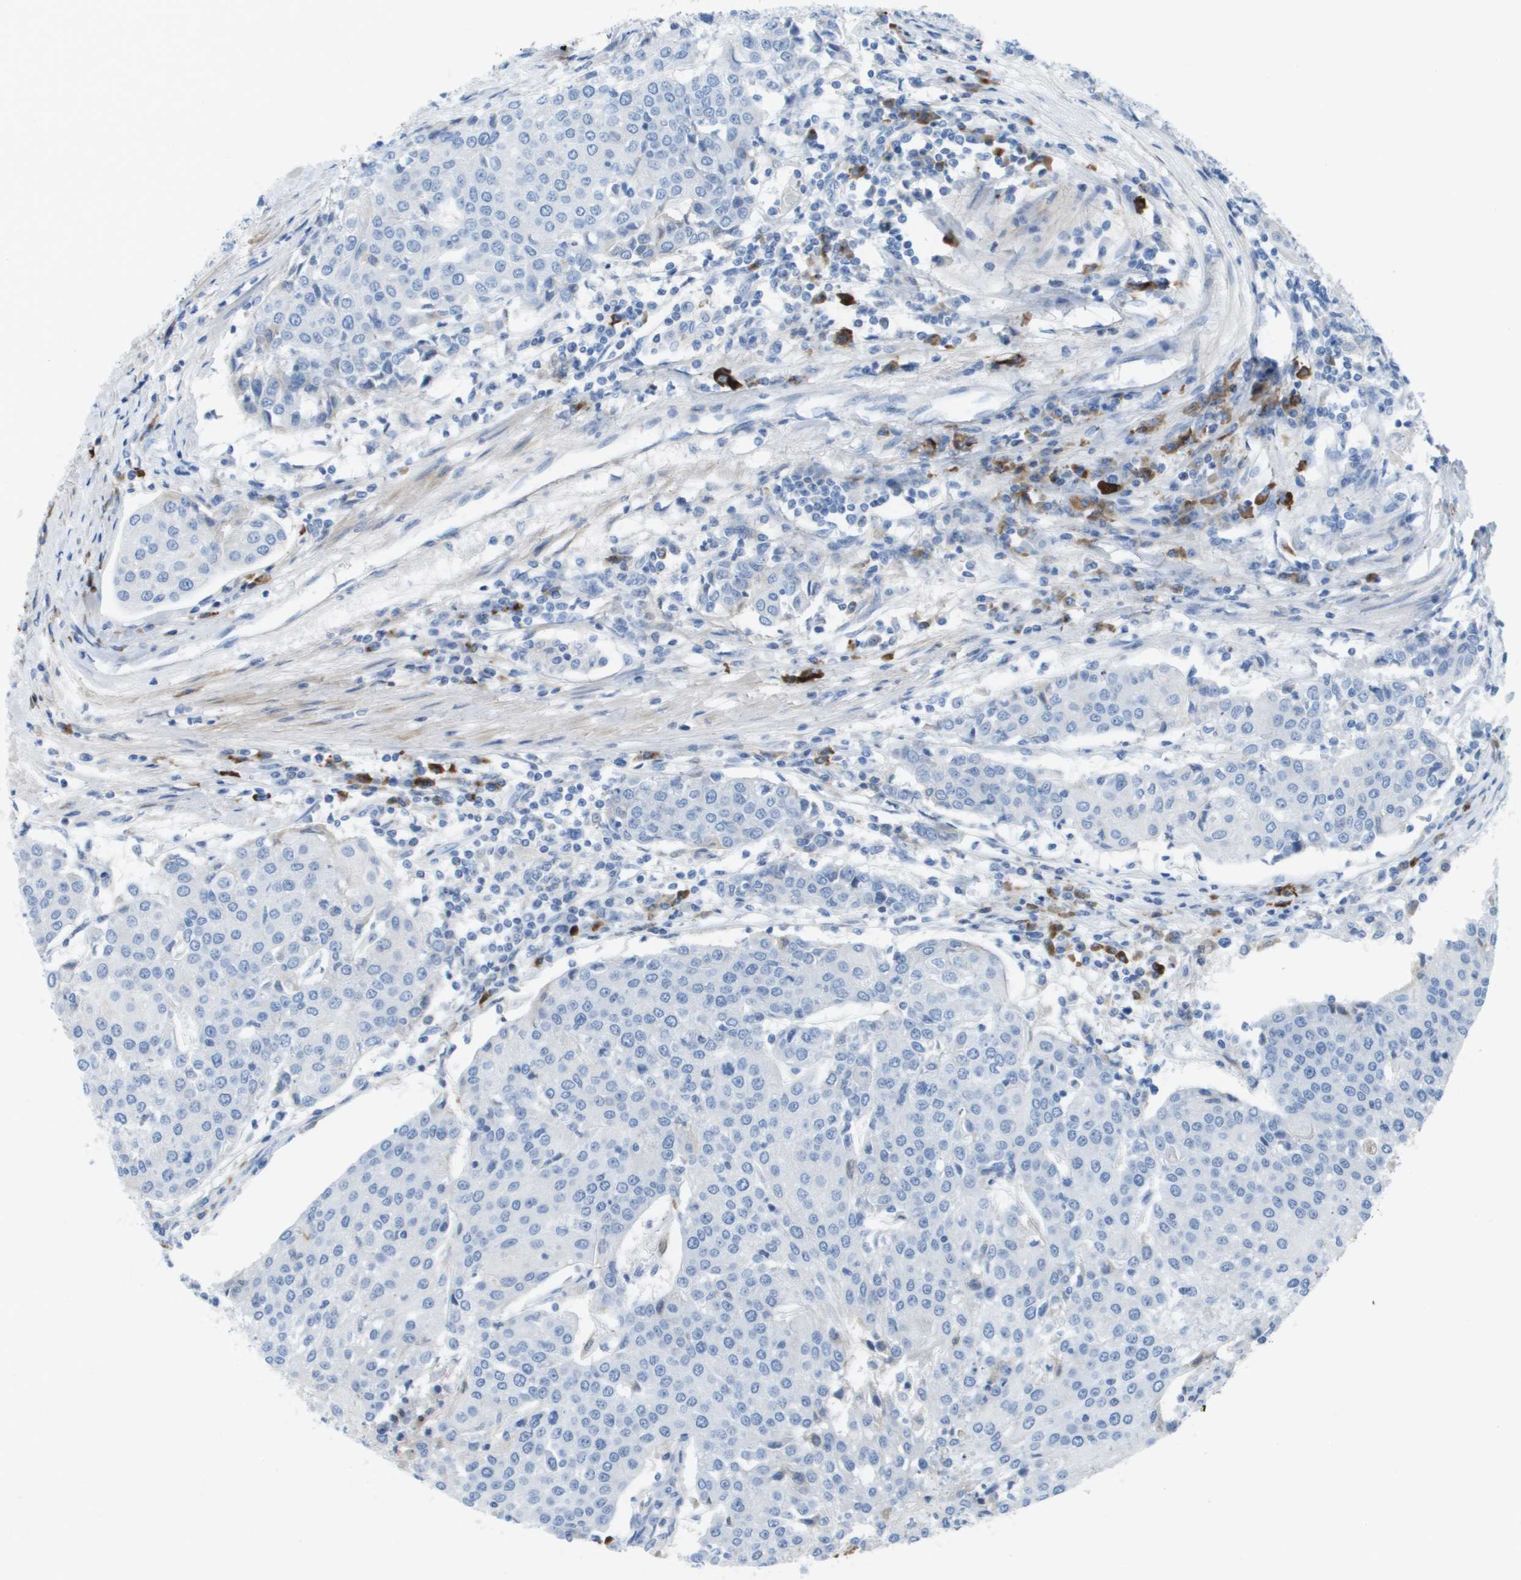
{"staining": {"intensity": "negative", "quantity": "none", "location": "none"}, "tissue": "urothelial cancer", "cell_type": "Tumor cells", "image_type": "cancer", "snomed": [{"axis": "morphology", "description": "Urothelial carcinoma, High grade"}, {"axis": "topography", "description": "Urinary bladder"}], "caption": "This is a histopathology image of IHC staining of urothelial cancer, which shows no positivity in tumor cells.", "gene": "GPR18", "patient": {"sex": "female", "age": 85}}